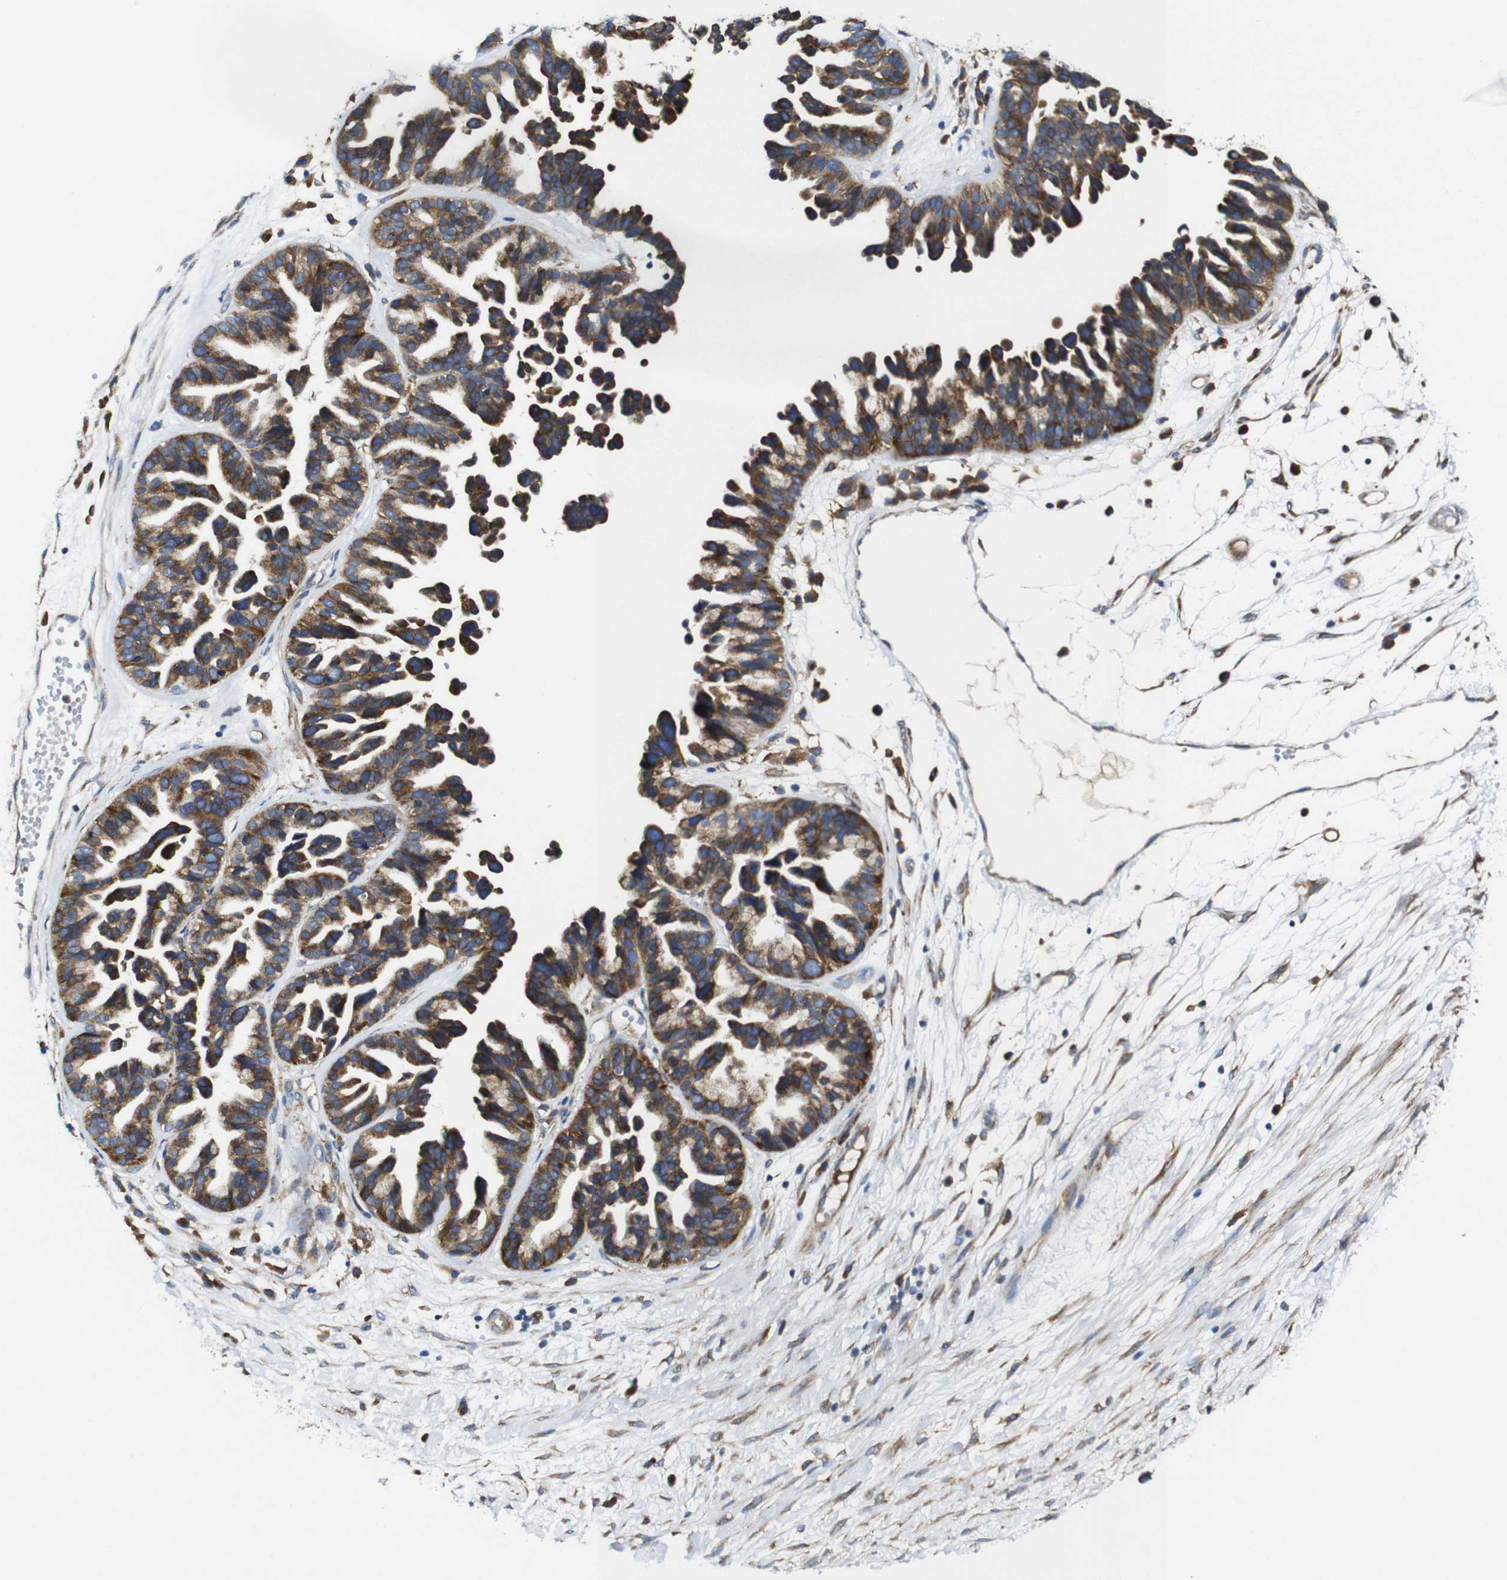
{"staining": {"intensity": "strong", "quantity": ">75%", "location": "cytoplasmic/membranous"}, "tissue": "ovarian cancer", "cell_type": "Tumor cells", "image_type": "cancer", "snomed": [{"axis": "morphology", "description": "Cystadenocarcinoma, serous, NOS"}, {"axis": "topography", "description": "Ovary"}], "caption": "Immunohistochemistry (DAB (3,3'-diaminobenzidine)) staining of ovarian cancer exhibits strong cytoplasmic/membranous protein positivity in approximately >75% of tumor cells. The staining was performed using DAB (3,3'-diaminobenzidine), with brown indicating positive protein expression. Nuclei are stained blue with hematoxylin.", "gene": "CLCC1", "patient": {"sex": "female", "age": 56}}